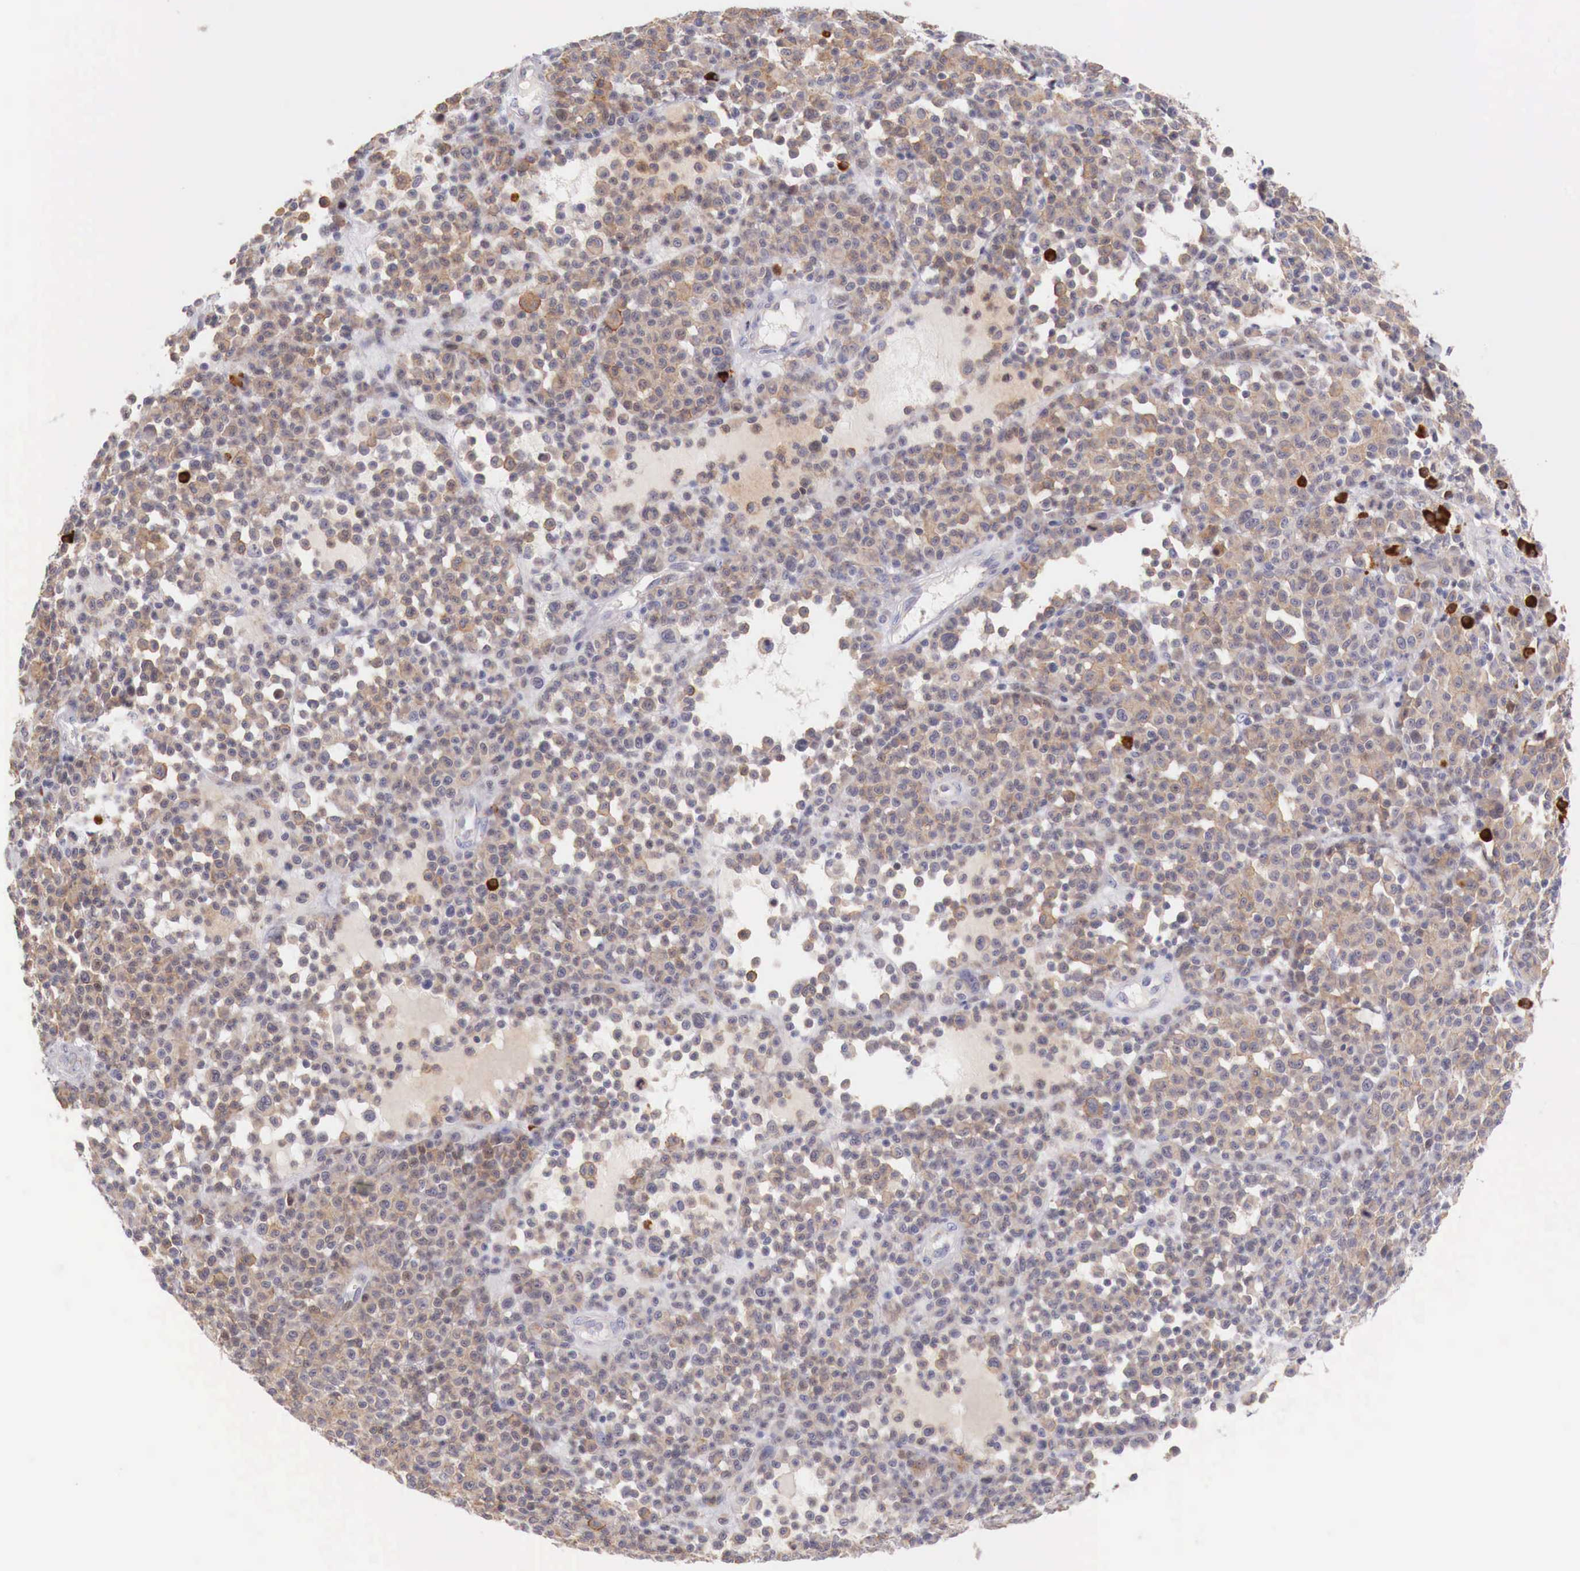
{"staining": {"intensity": "moderate", "quantity": ">75%", "location": "cytoplasmic/membranous"}, "tissue": "melanoma", "cell_type": "Tumor cells", "image_type": "cancer", "snomed": [{"axis": "morphology", "description": "Malignant melanoma, Metastatic site"}, {"axis": "topography", "description": "Skin"}], "caption": "DAB (3,3'-diaminobenzidine) immunohistochemical staining of human melanoma shows moderate cytoplasmic/membranous protein positivity in approximately >75% of tumor cells. (Brightfield microscopy of DAB IHC at high magnification).", "gene": "CLCN5", "patient": {"sex": "male", "age": 32}}